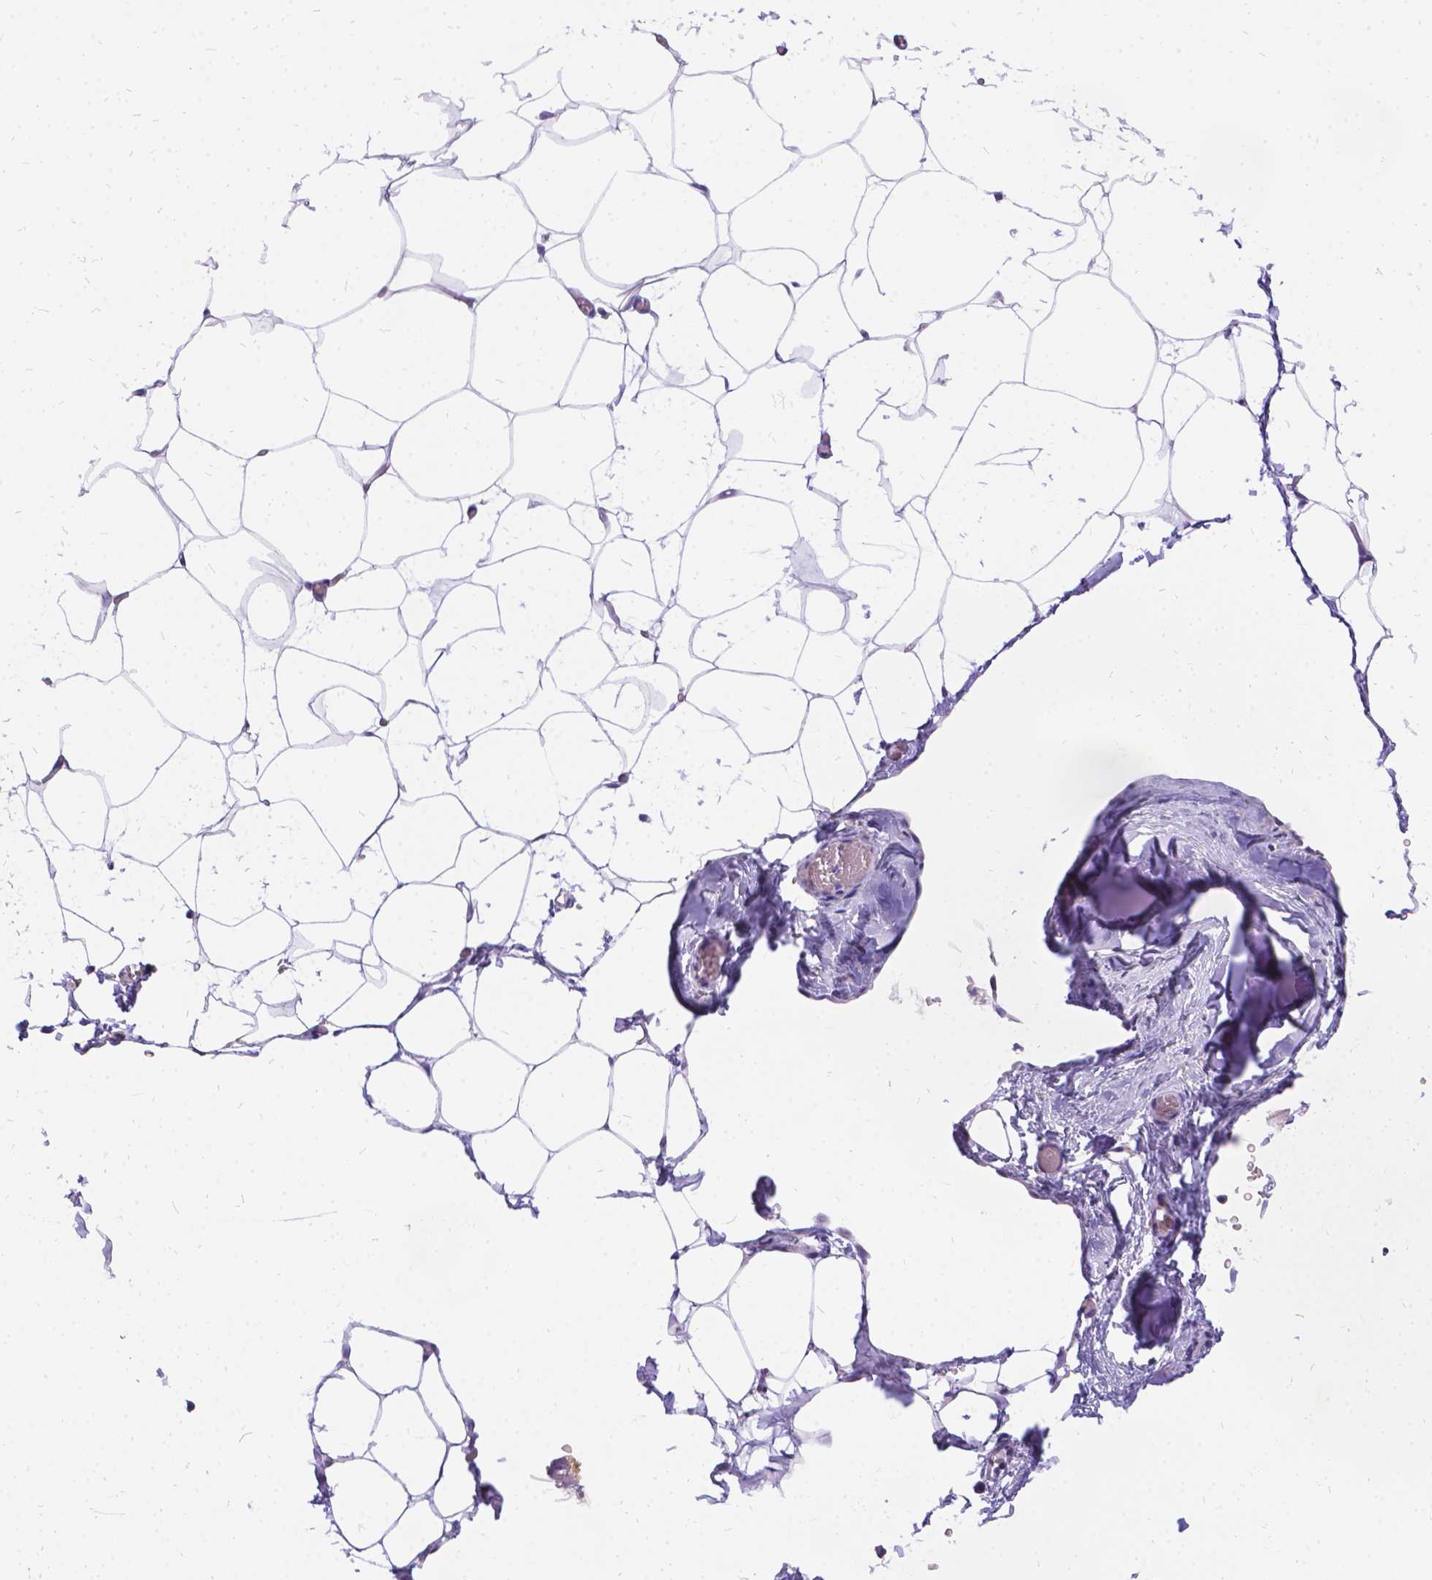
{"staining": {"intensity": "negative", "quantity": "none", "location": "none"}, "tissue": "adipose tissue", "cell_type": "Adipocytes", "image_type": "normal", "snomed": [{"axis": "morphology", "description": "Normal tissue, NOS"}, {"axis": "topography", "description": "Adipose tissue"}], "caption": "Adipose tissue was stained to show a protein in brown. There is no significant staining in adipocytes.", "gene": "DENND6A", "patient": {"sex": "male", "age": 57}}